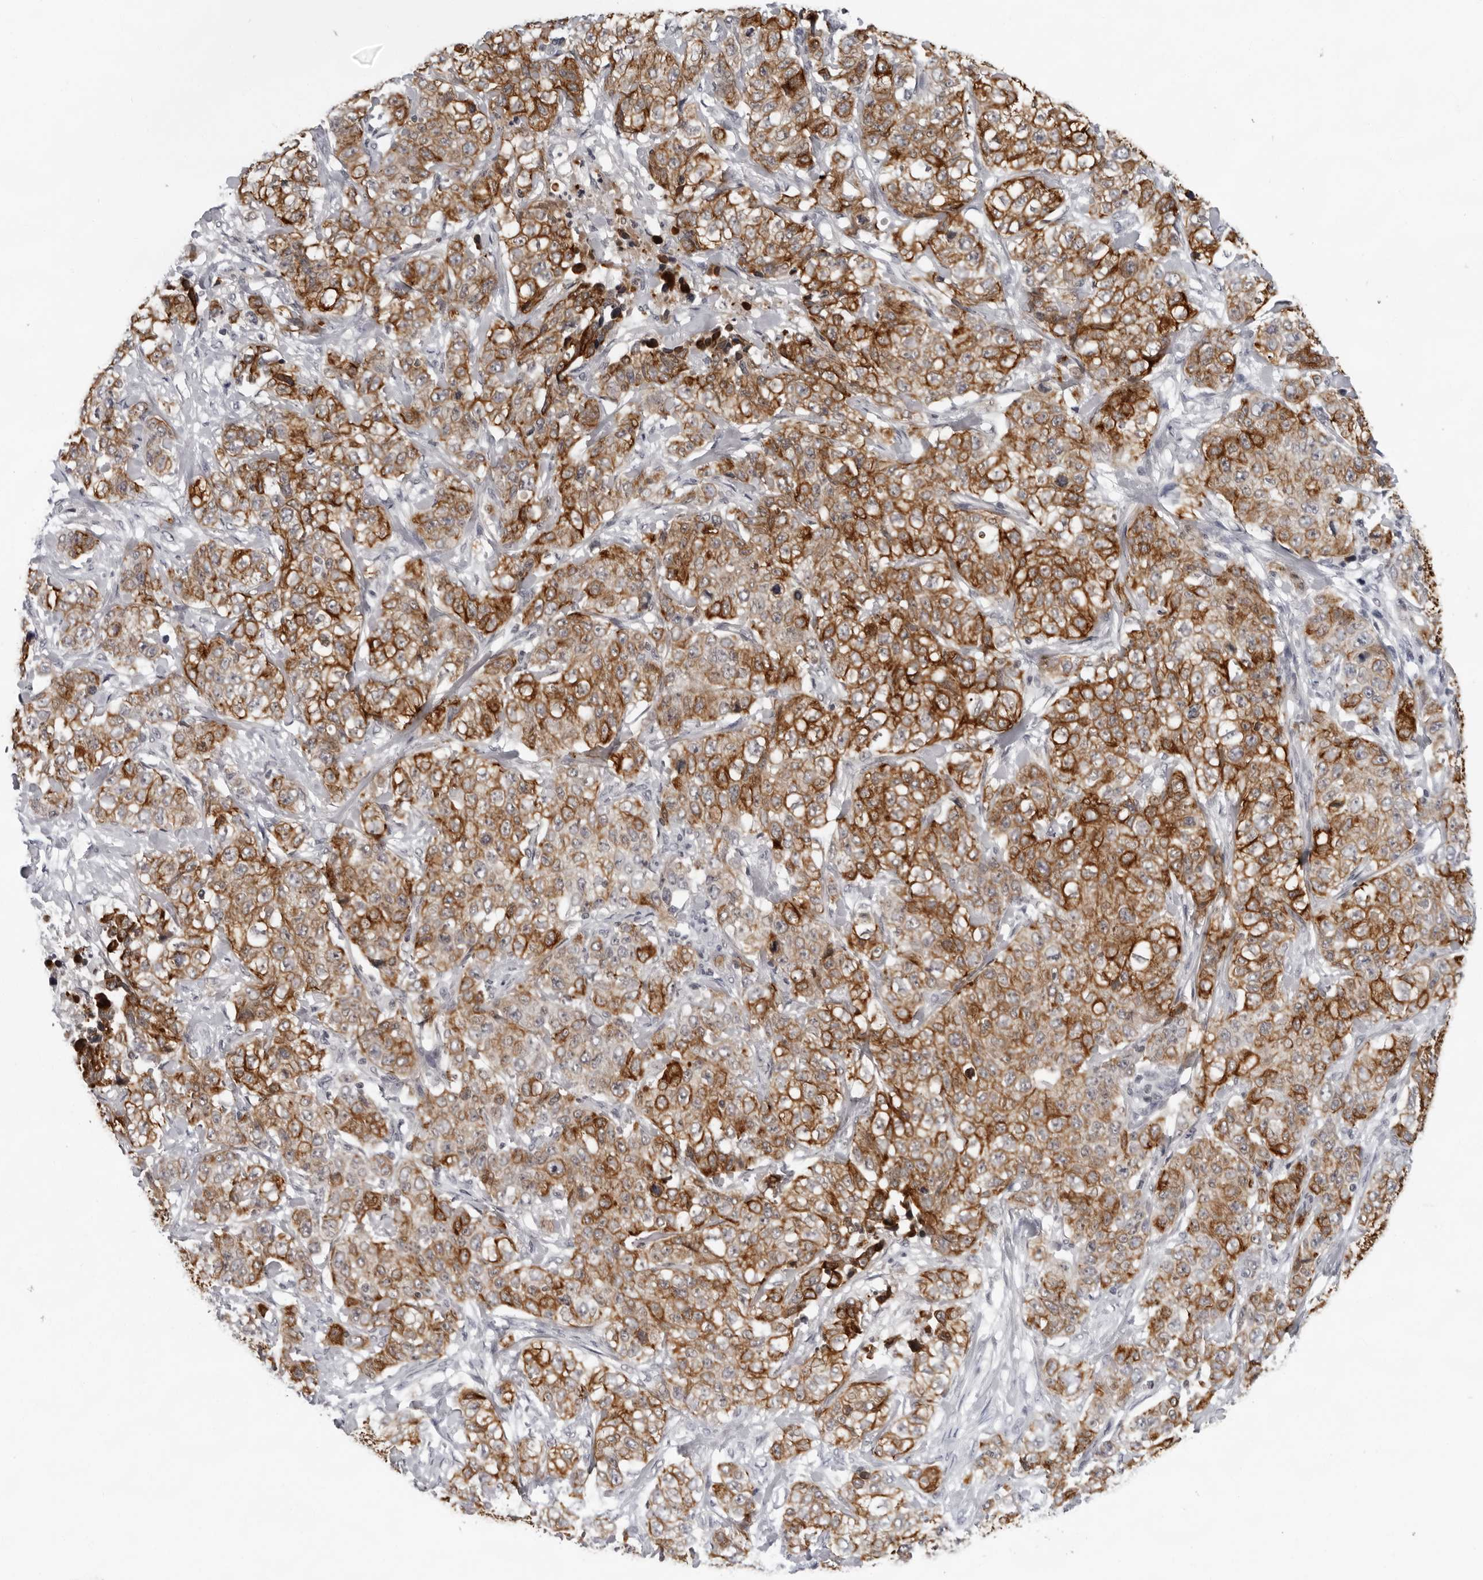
{"staining": {"intensity": "strong", "quantity": ">75%", "location": "cytoplasmic/membranous"}, "tissue": "stomach cancer", "cell_type": "Tumor cells", "image_type": "cancer", "snomed": [{"axis": "morphology", "description": "Adenocarcinoma, NOS"}, {"axis": "topography", "description": "Stomach"}], "caption": "An image of human stomach cancer stained for a protein demonstrates strong cytoplasmic/membranous brown staining in tumor cells. (IHC, brightfield microscopy, high magnification).", "gene": "CCDC28B", "patient": {"sex": "male", "age": 48}}